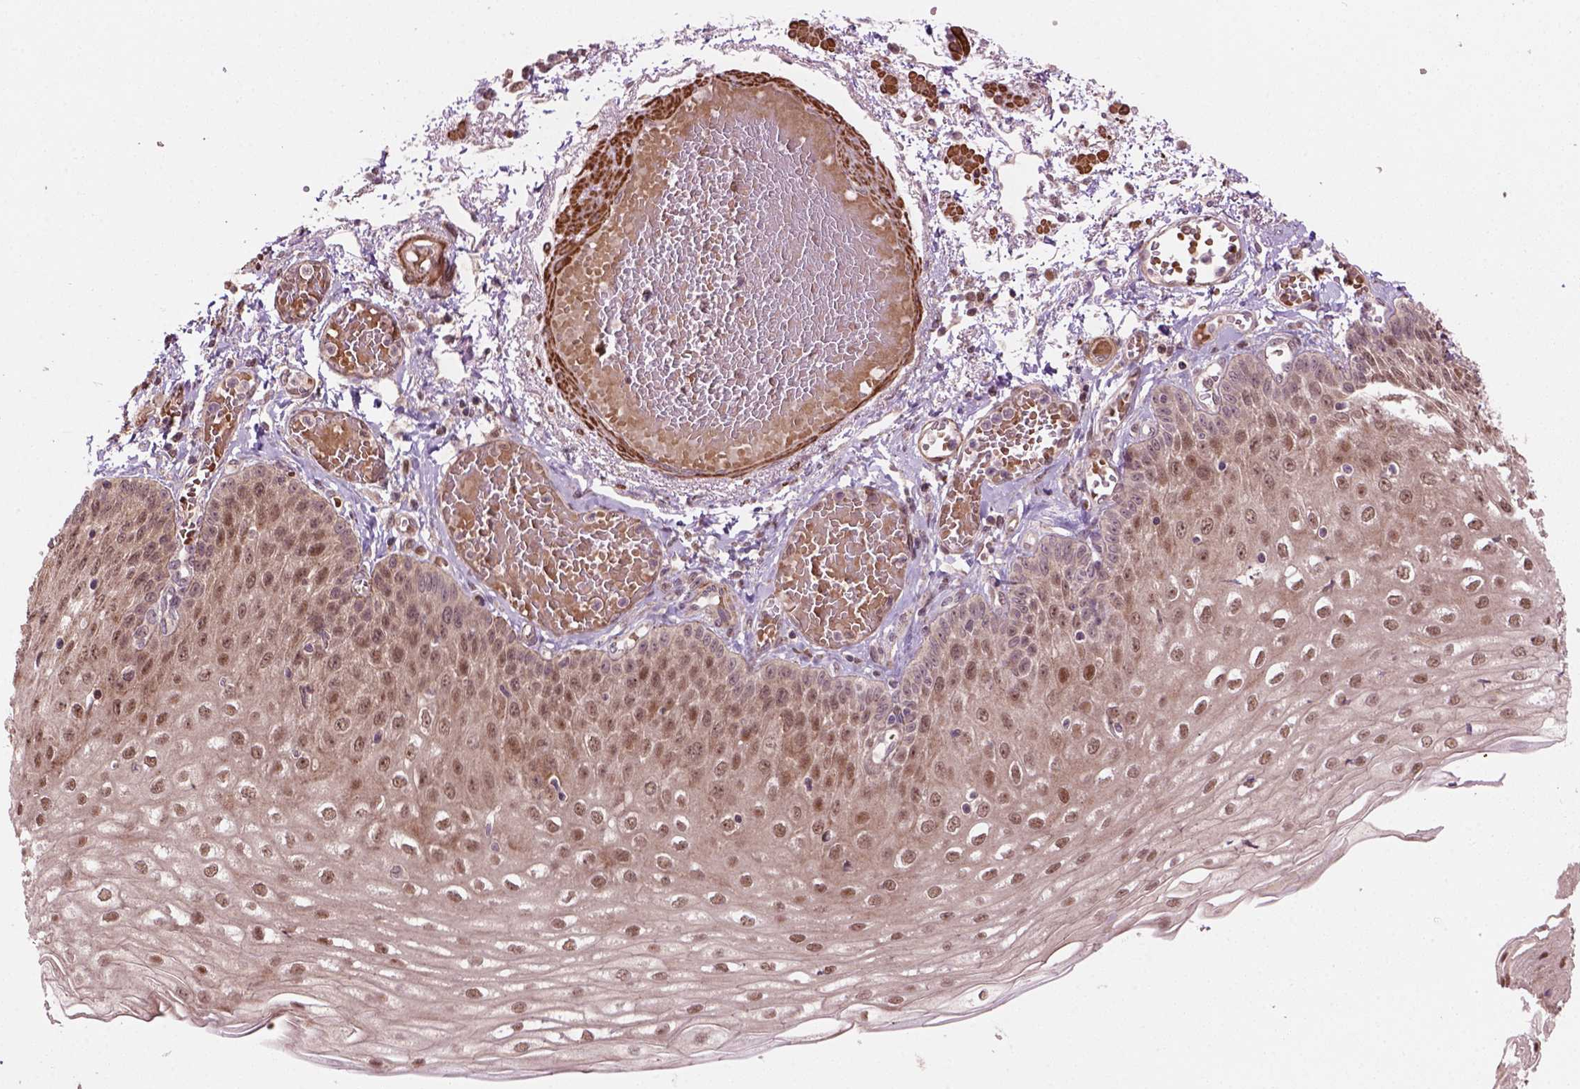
{"staining": {"intensity": "moderate", "quantity": "<25%", "location": "cytoplasmic/membranous,nuclear"}, "tissue": "esophagus", "cell_type": "Squamous epithelial cells", "image_type": "normal", "snomed": [{"axis": "morphology", "description": "Normal tissue, NOS"}, {"axis": "morphology", "description": "Adenocarcinoma, NOS"}, {"axis": "topography", "description": "Esophagus"}], "caption": "Squamous epithelial cells exhibit low levels of moderate cytoplasmic/membranous,nuclear expression in about <25% of cells in unremarkable esophagus.", "gene": "PSMD11", "patient": {"sex": "male", "age": 81}}